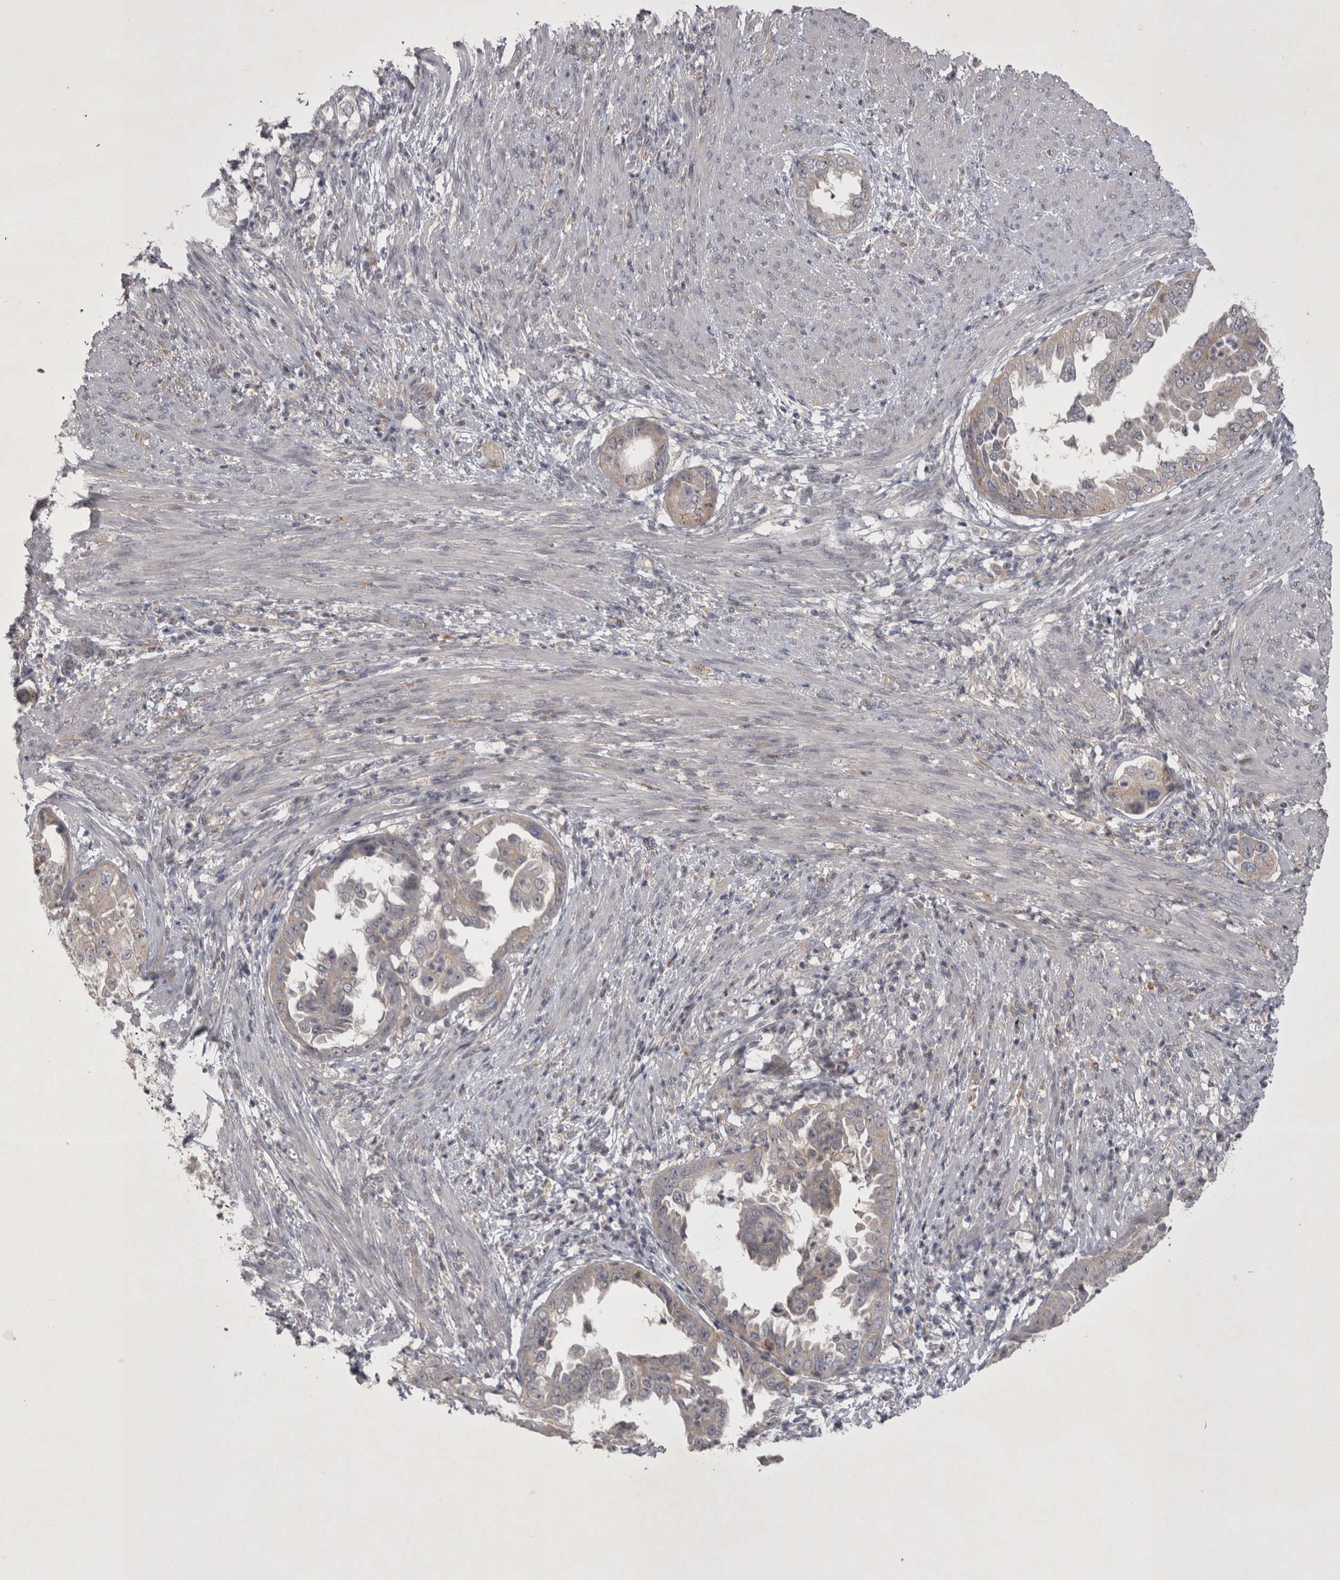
{"staining": {"intensity": "negative", "quantity": "none", "location": "none"}, "tissue": "endometrial cancer", "cell_type": "Tumor cells", "image_type": "cancer", "snomed": [{"axis": "morphology", "description": "Adenocarcinoma, NOS"}, {"axis": "topography", "description": "Endometrium"}], "caption": "Endometrial cancer stained for a protein using immunohistochemistry (IHC) reveals no staining tumor cells.", "gene": "CTBS", "patient": {"sex": "female", "age": 85}}